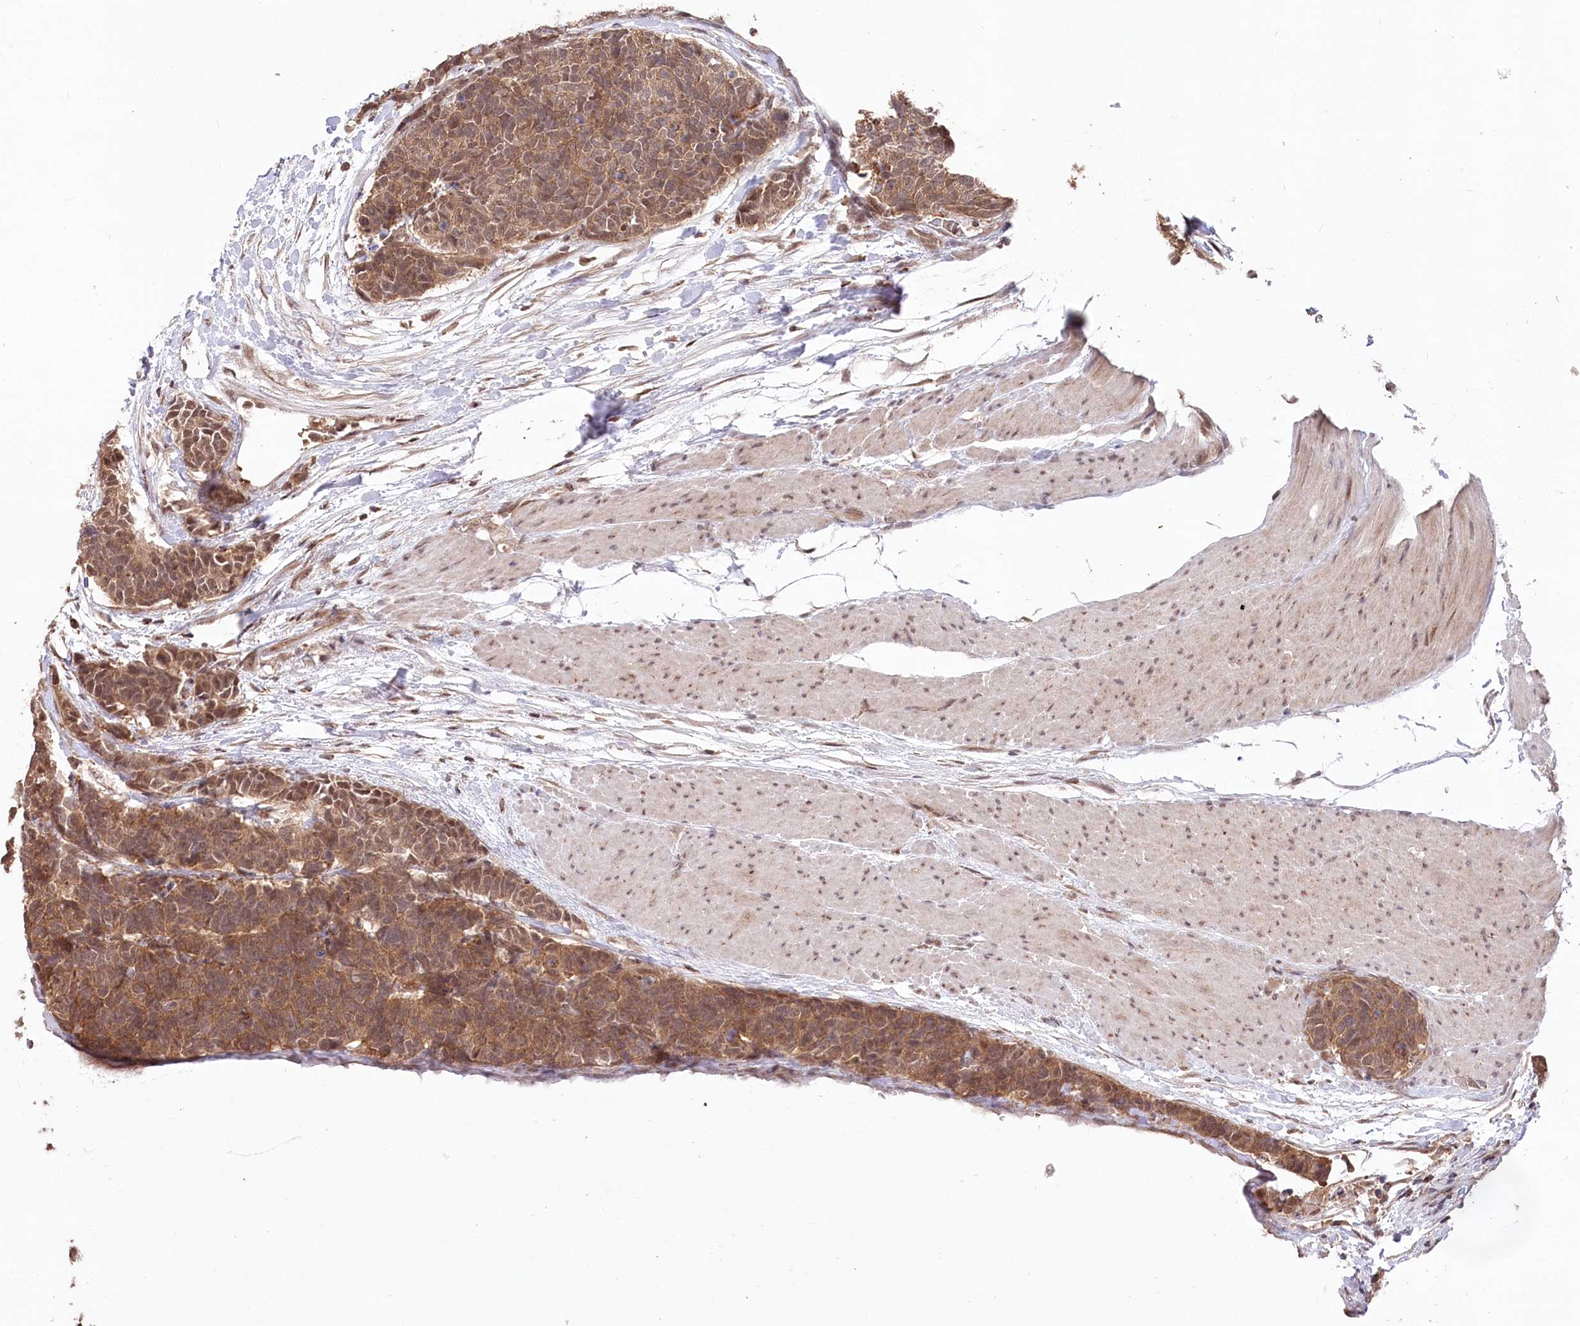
{"staining": {"intensity": "moderate", "quantity": ">75%", "location": "cytoplasmic/membranous"}, "tissue": "carcinoid", "cell_type": "Tumor cells", "image_type": "cancer", "snomed": [{"axis": "morphology", "description": "Carcinoma, NOS"}, {"axis": "morphology", "description": "Carcinoid, malignant, NOS"}, {"axis": "topography", "description": "Urinary bladder"}], "caption": "DAB (3,3'-diaminobenzidine) immunohistochemical staining of human carcinoid demonstrates moderate cytoplasmic/membranous protein positivity in approximately >75% of tumor cells. The protein of interest is shown in brown color, while the nuclei are stained blue.", "gene": "CCSER2", "patient": {"sex": "male", "age": 57}}